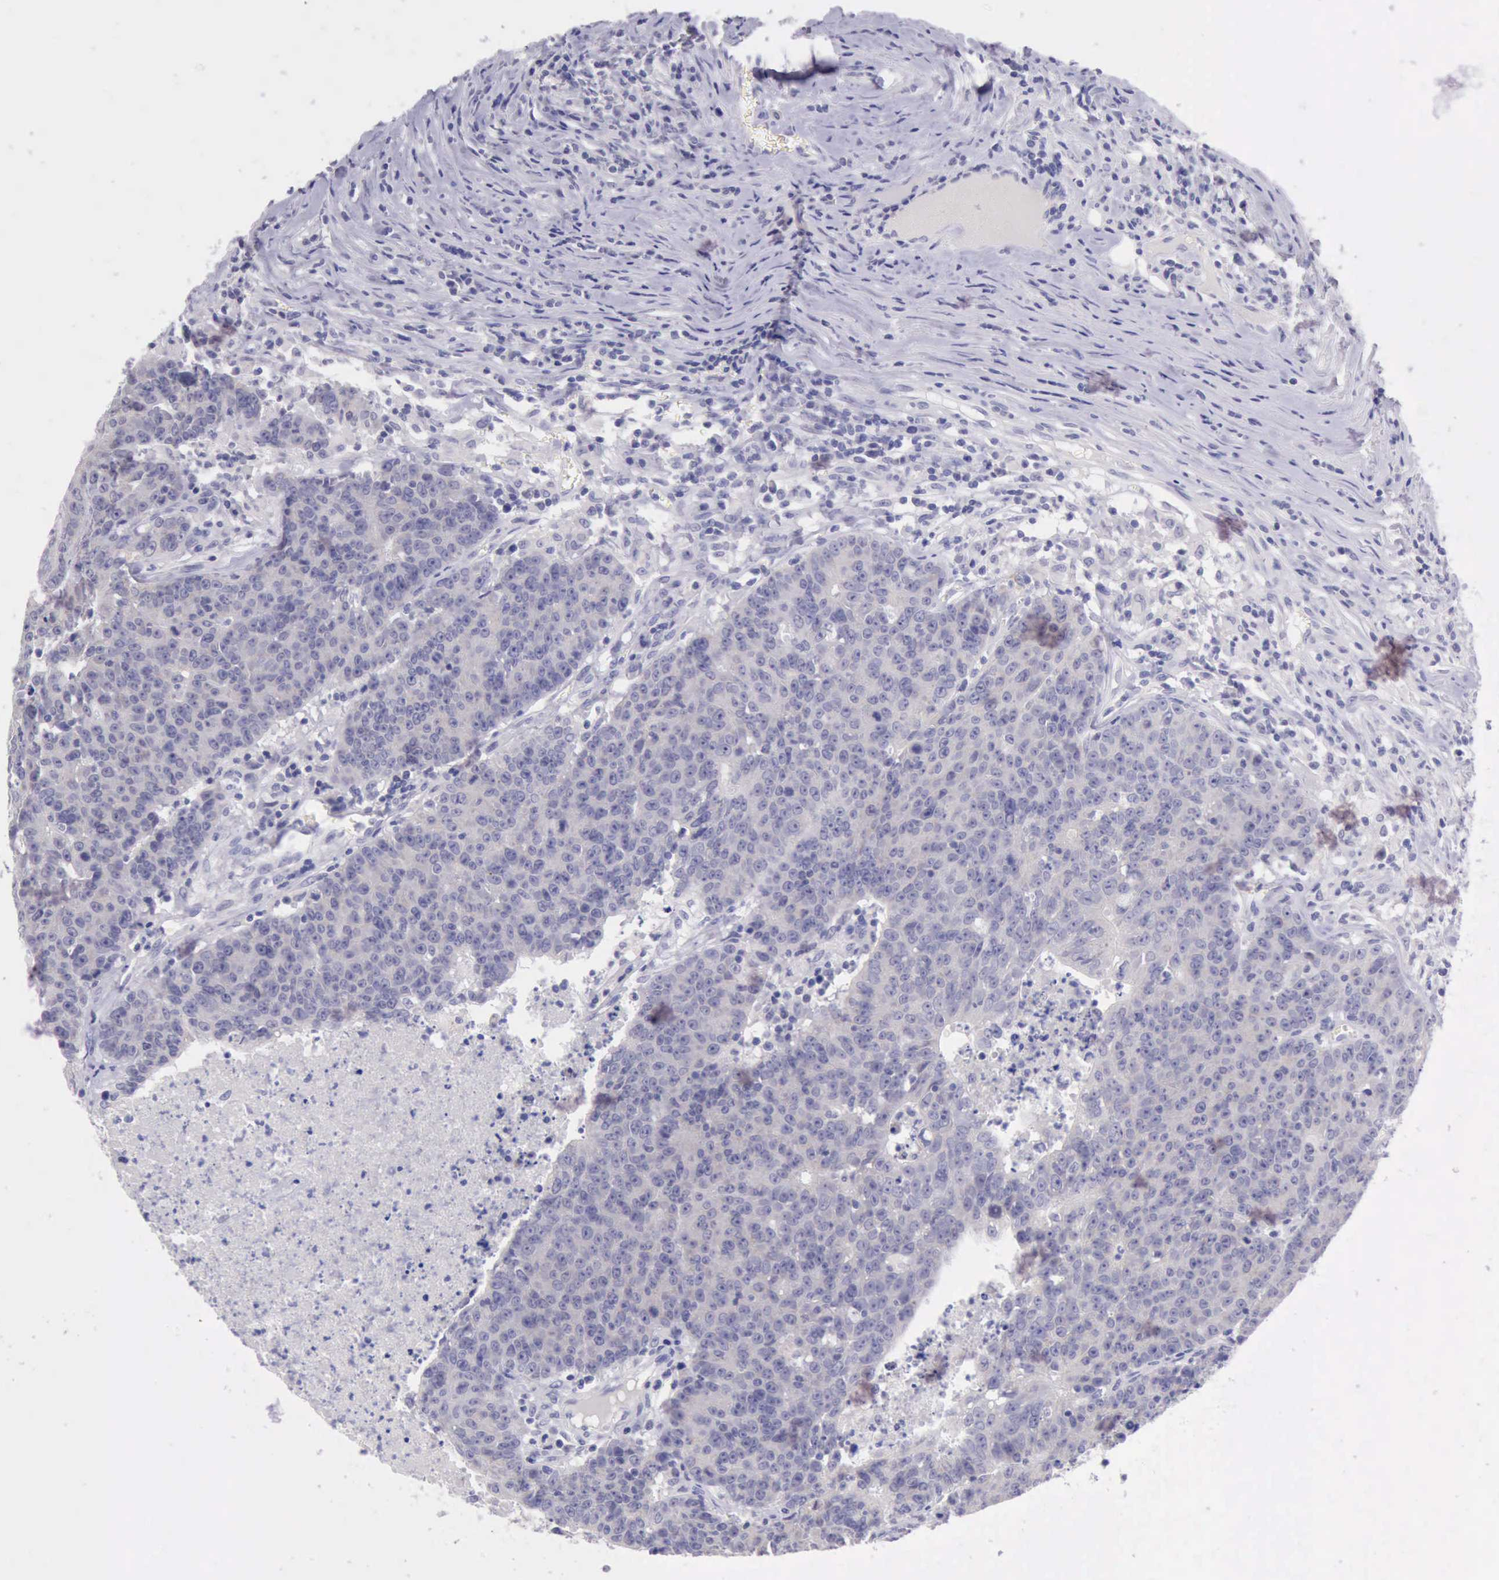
{"staining": {"intensity": "negative", "quantity": "none", "location": "none"}, "tissue": "colorectal cancer", "cell_type": "Tumor cells", "image_type": "cancer", "snomed": [{"axis": "morphology", "description": "Adenocarcinoma, NOS"}, {"axis": "topography", "description": "Colon"}], "caption": "Immunohistochemistry (IHC) histopathology image of human colorectal cancer stained for a protein (brown), which displays no staining in tumor cells. Nuclei are stained in blue.", "gene": "LRFN5", "patient": {"sex": "female", "age": 53}}